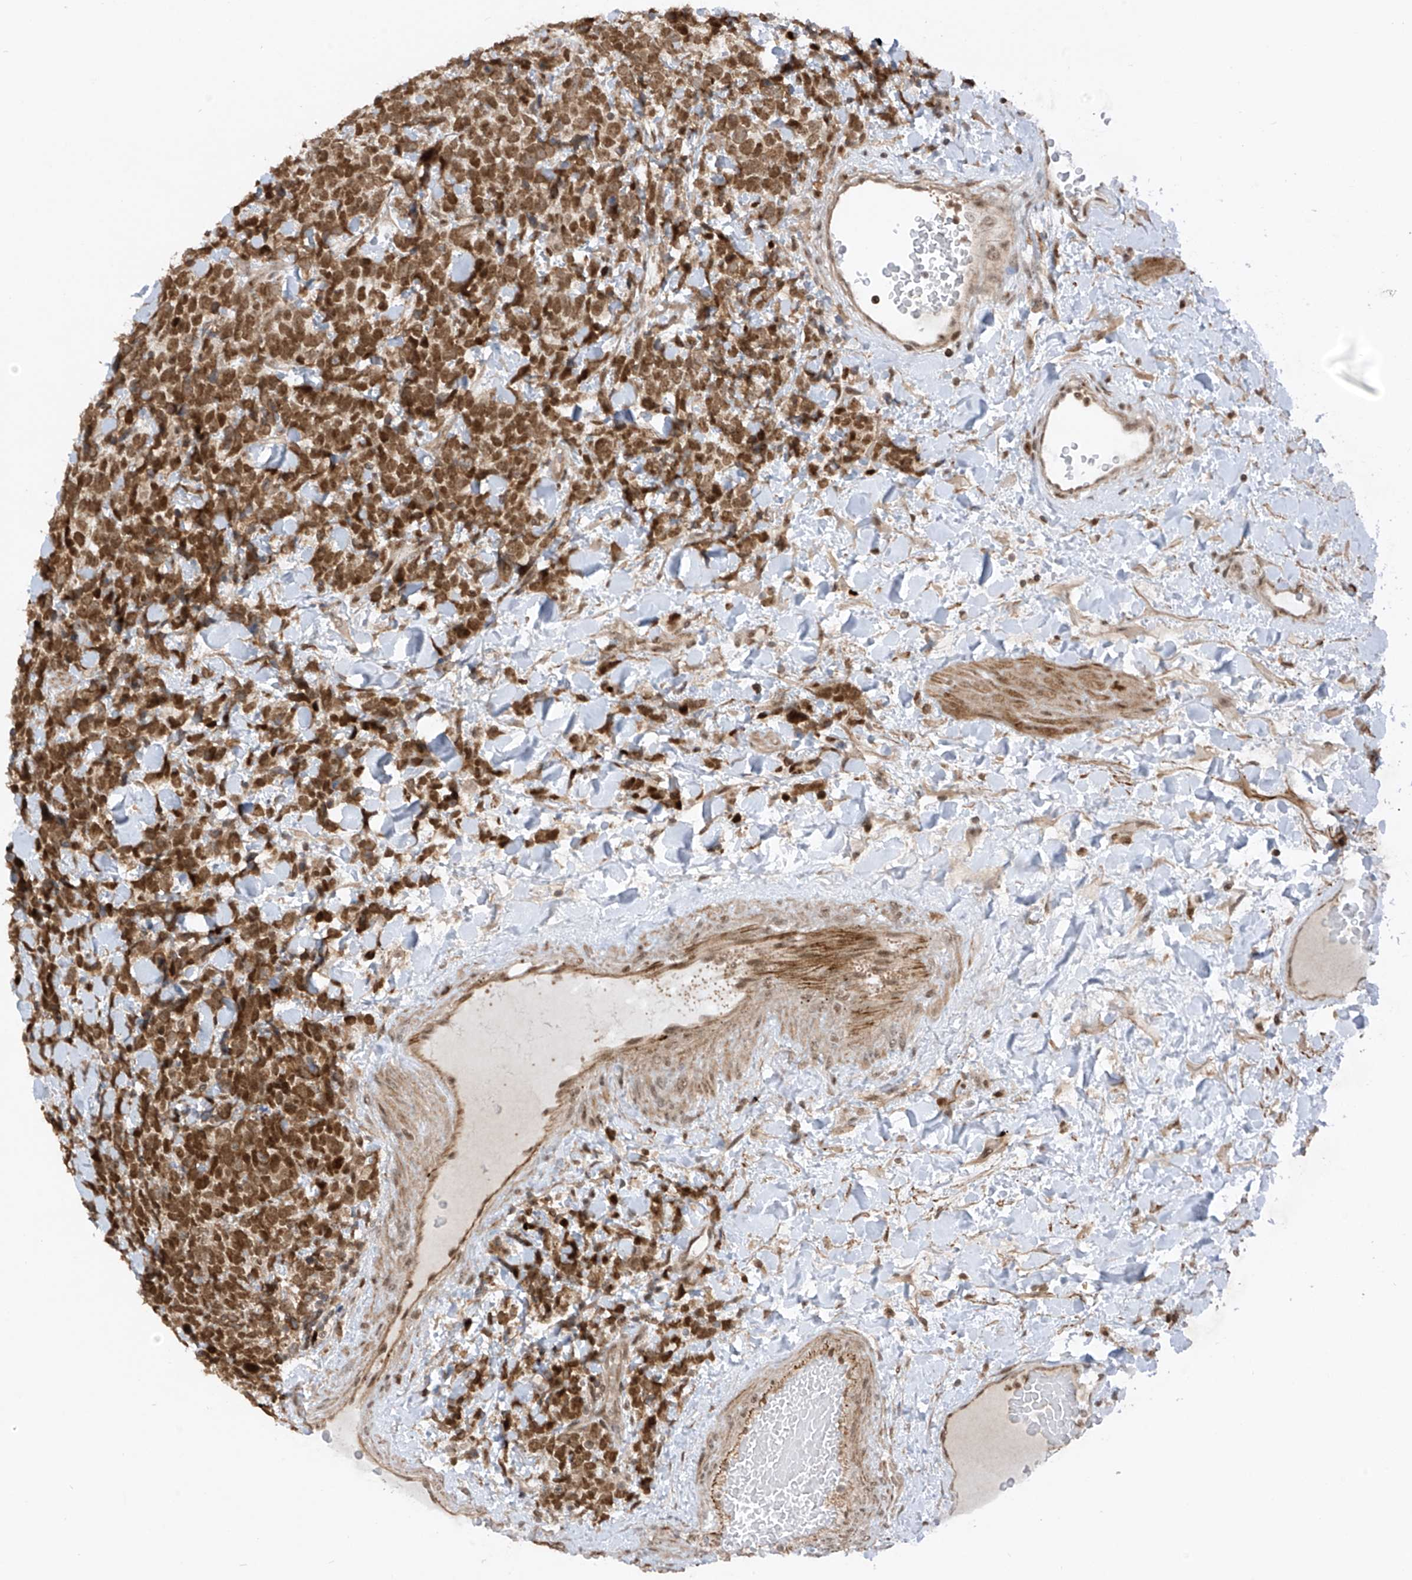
{"staining": {"intensity": "moderate", "quantity": ">75%", "location": "nuclear"}, "tissue": "urothelial cancer", "cell_type": "Tumor cells", "image_type": "cancer", "snomed": [{"axis": "morphology", "description": "Urothelial carcinoma, High grade"}, {"axis": "topography", "description": "Urinary bladder"}], "caption": "Immunohistochemistry of urothelial carcinoma (high-grade) exhibits medium levels of moderate nuclear positivity in approximately >75% of tumor cells.", "gene": "REPIN1", "patient": {"sex": "female", "age": 82}}